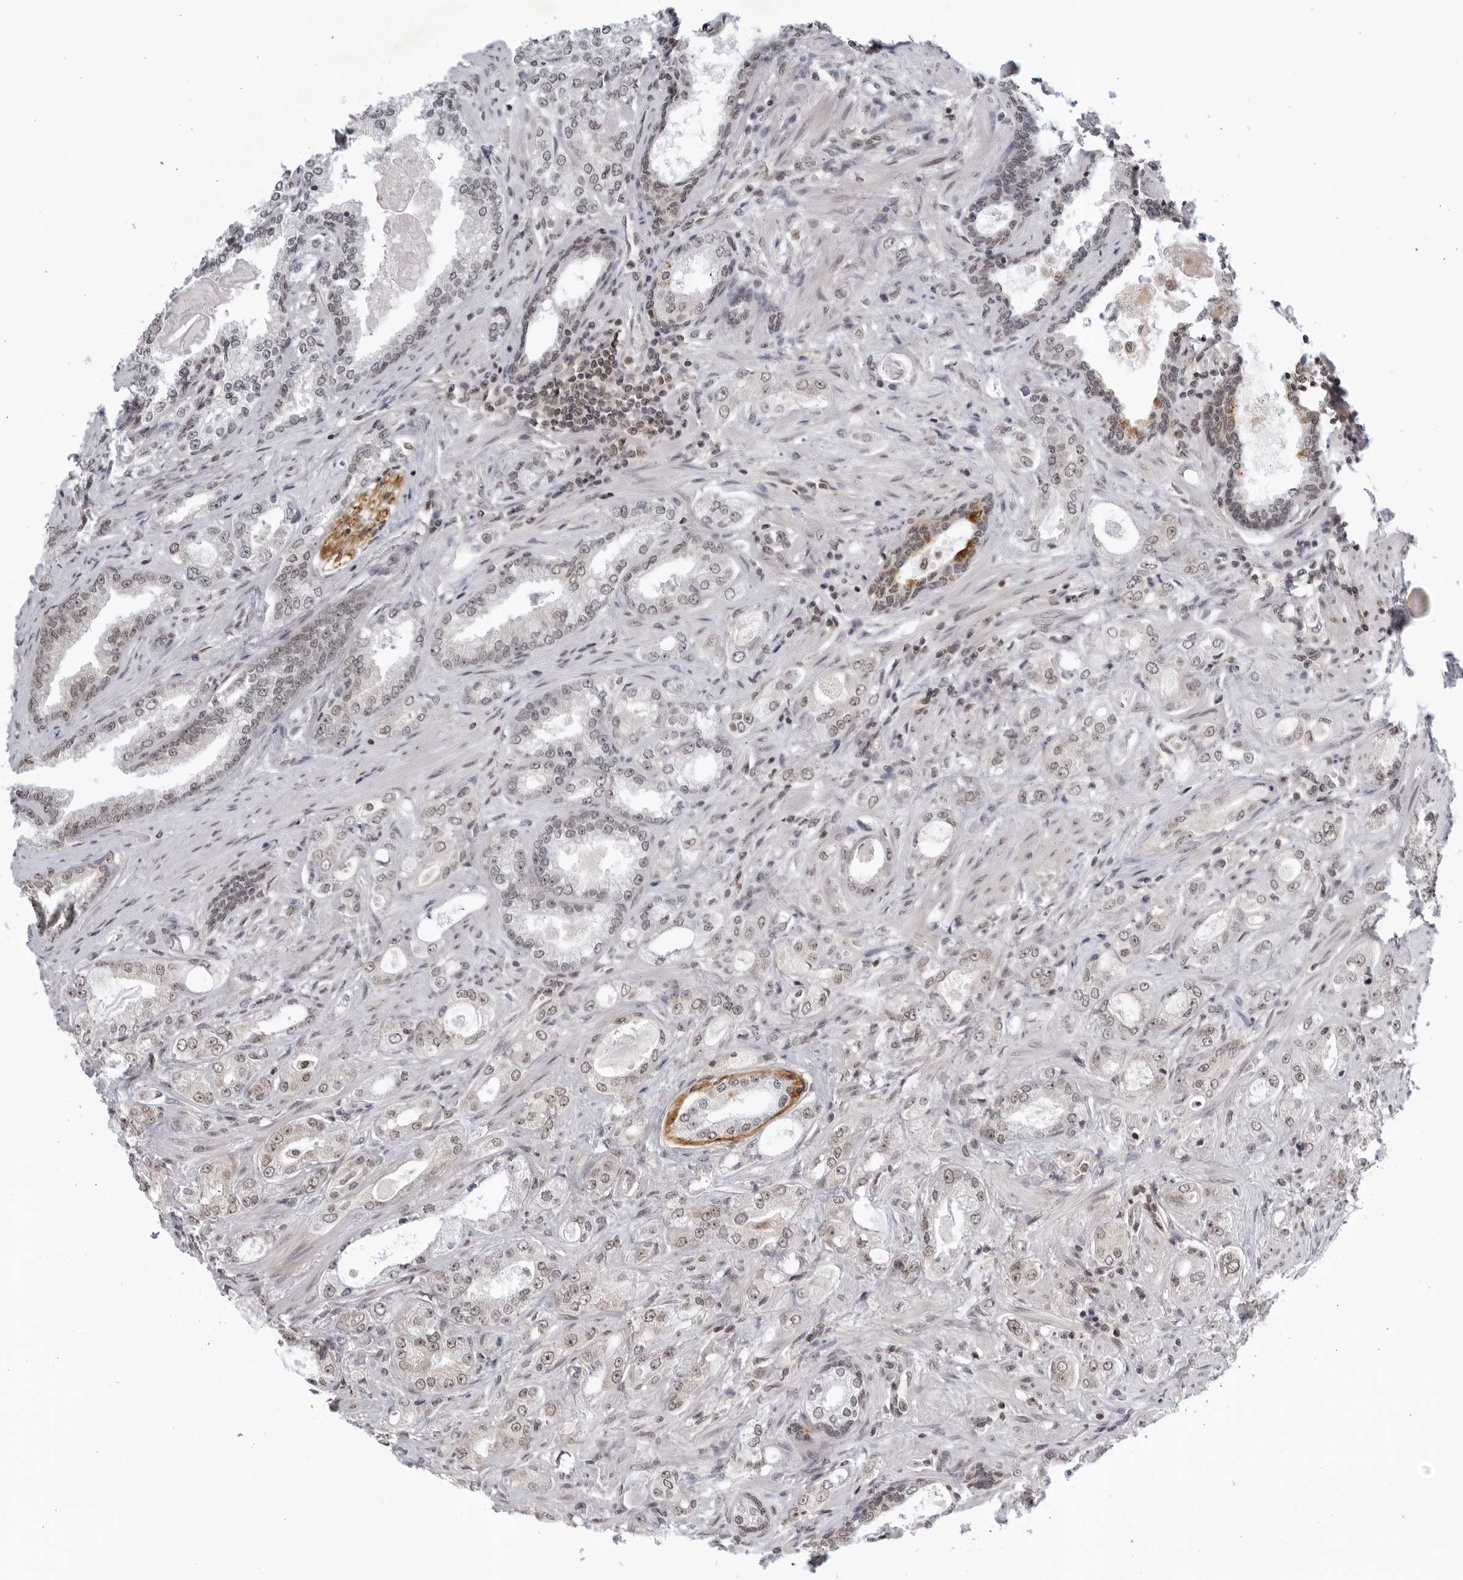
{"staining": {"intensity": "weak", "quantity": "<25%", "location": "nuclear"}, "tissue": "prostate cancer", "cell_type": "Tumor cells", "image_type": "cancer", "snomed": [{"axis": "morphology", "description": "Normal tissue, NOS"}, {"axis": "morphology", "description": "Adenocarcinoma, High grade"}, {"axis": "topography", "description": "Prostate"}], "caption": "Immunohistochemistry (IHC) image of prostate cancer (adenocarcinoma (high-grade)) stained for a protein (brown), which exhibits no staining in tumor cells.", "gene": "CC2D1B", "patient": {"sex": "male", "age": 83}}